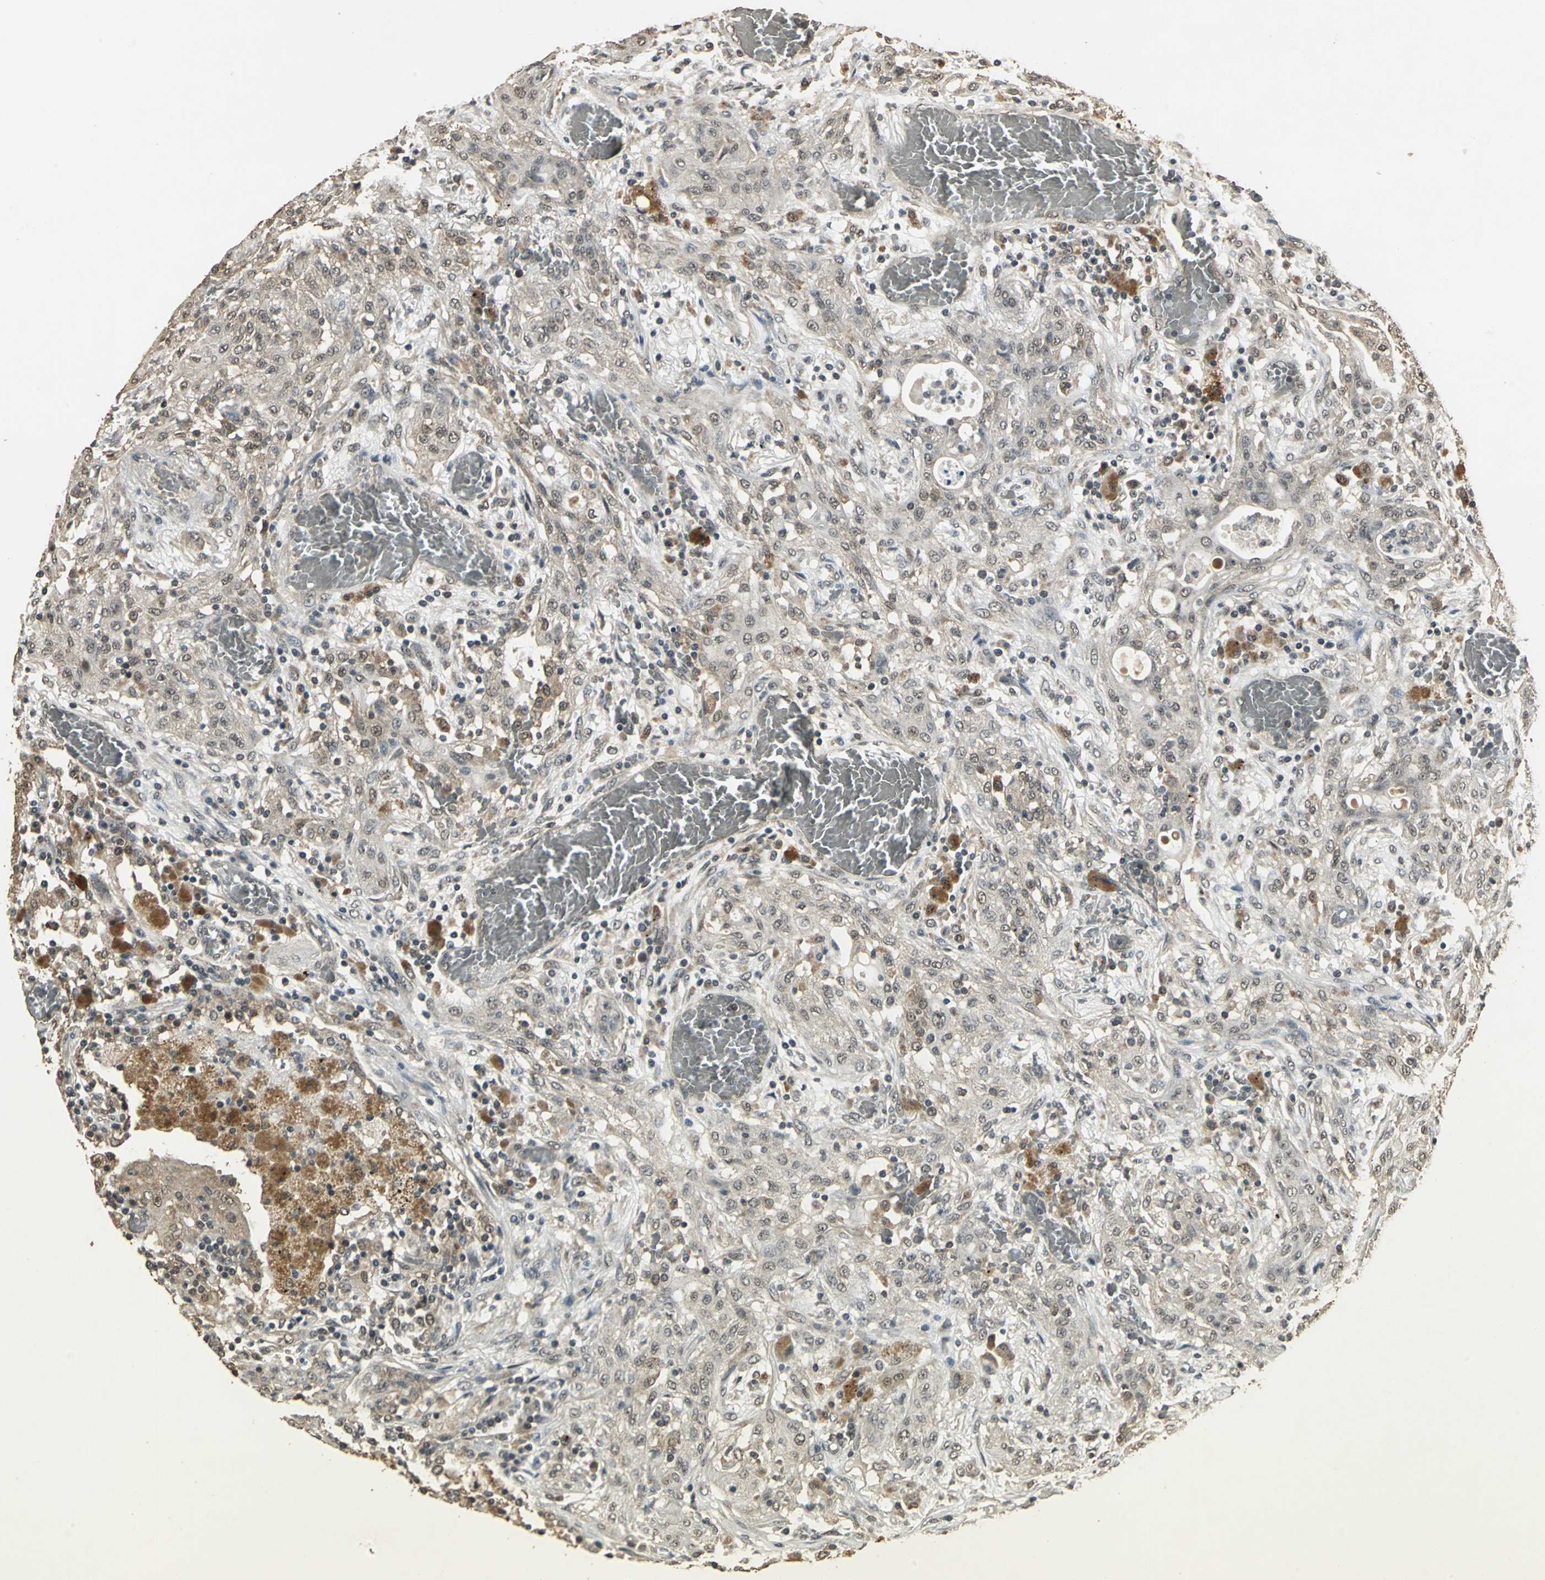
{"staining": {"intensity": "weak", "quantity": "25%-75%", "location": "cytoplasmic/membranous"}, "tissue": "lung cancer", "cell_type": "Tumor cells", "image_type": "cancer", "snomed": [{"axis": "morphology", "description": "Squamous cell carcinoma, NOS"}, {"axis": "topography", "description": "Lung"}], "caption": "Tumor cells display low levels of weak cytoplasmic/membranous positivity in approximately 25%-75% of cells in human lung cancer (squamous cell carcinoma). The protein is shown in brown color, while the nuclei are stained blue.", "gene": "UCHL5", "patient": {"sex": "female", "age": 47}}